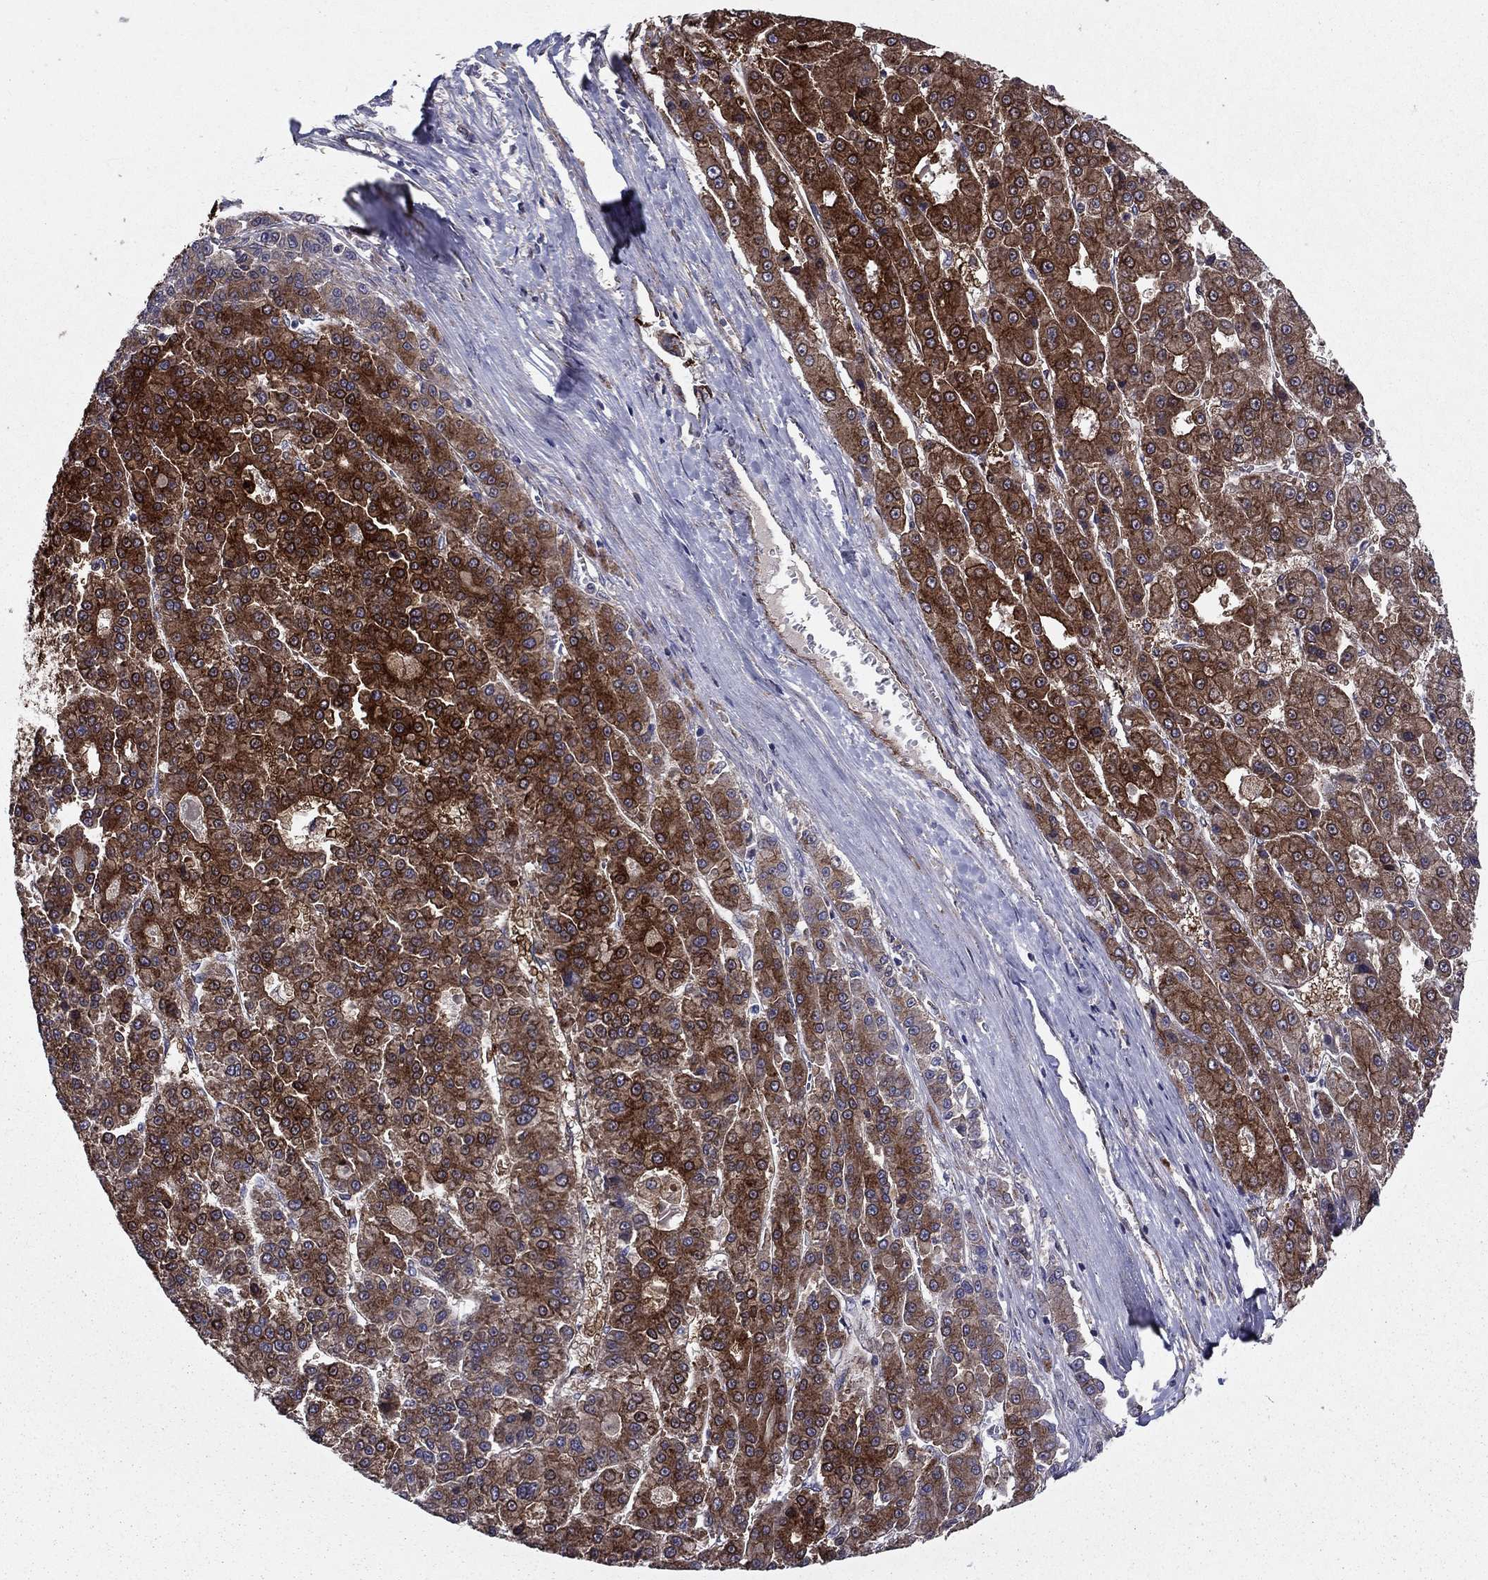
{"staining": {"intensity": "strong", "quantity": "25%-75%", "location": "cytoplasmic/membranous"}, "tissue": "liver cancer", "cell_type": "Tumor cells", "image_type": "cancer", "snomed": [{"axis": "morphology", "description": "Carcinoma, Hepatocellular, NOS"}, {"axis": "topography", "description": "Liver"}], "caption": "Human liver hepatocellular carcinoma stained with a brown dye reveals strong cytoplasmic/membranous positive positivity in about 25%-75% of tumor cells.", "gene": "SHMT1", "patient": {"sex": "male", "age": 70}}